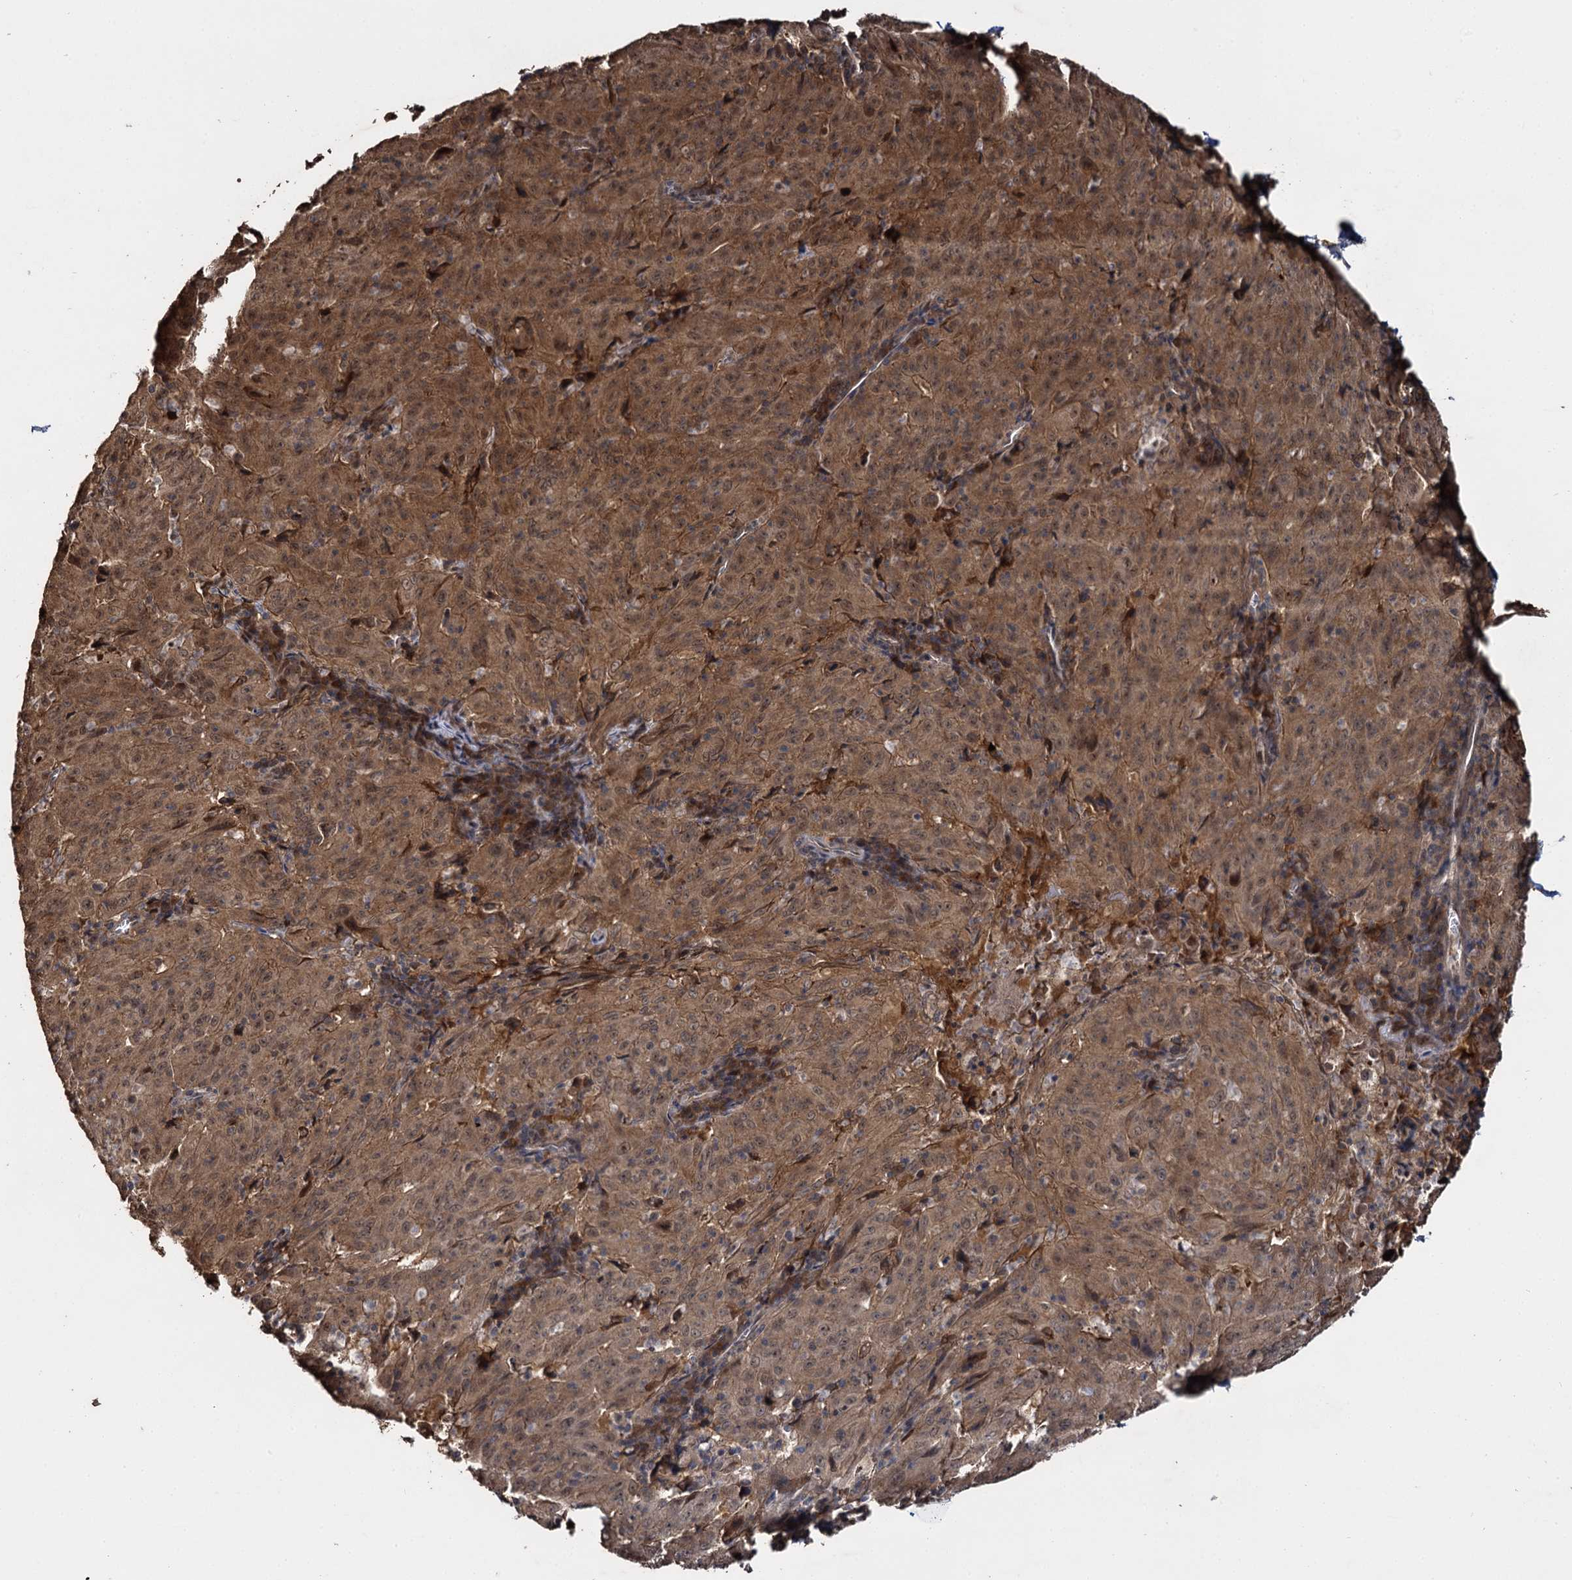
{"staining": {"intensity": "moderate", "quantity": ">75%", "location": "cytoplasmic/membranous,nuclear"}, "tissue": "pancreatic cancer", "cell_type": "Tumor cells", "image_type": "cancer", "snomed": [{"axis": "morphology", "description": "Adenocarcinoma, NOS"}, {"axis": "topography", "description": "Pancreas"}], "caption": "The micrograph demonstrates a brown stain indicating the presence of a protein in the cytoplasmic/membranous and nuclear of tumor cells in pancreatic cancer (adenocarcinoma). The protein is shown in brown color, while the nuclei are stained blue.", "gene": "SLC46A3", "patient": {"sex": "male", "age": 63}}